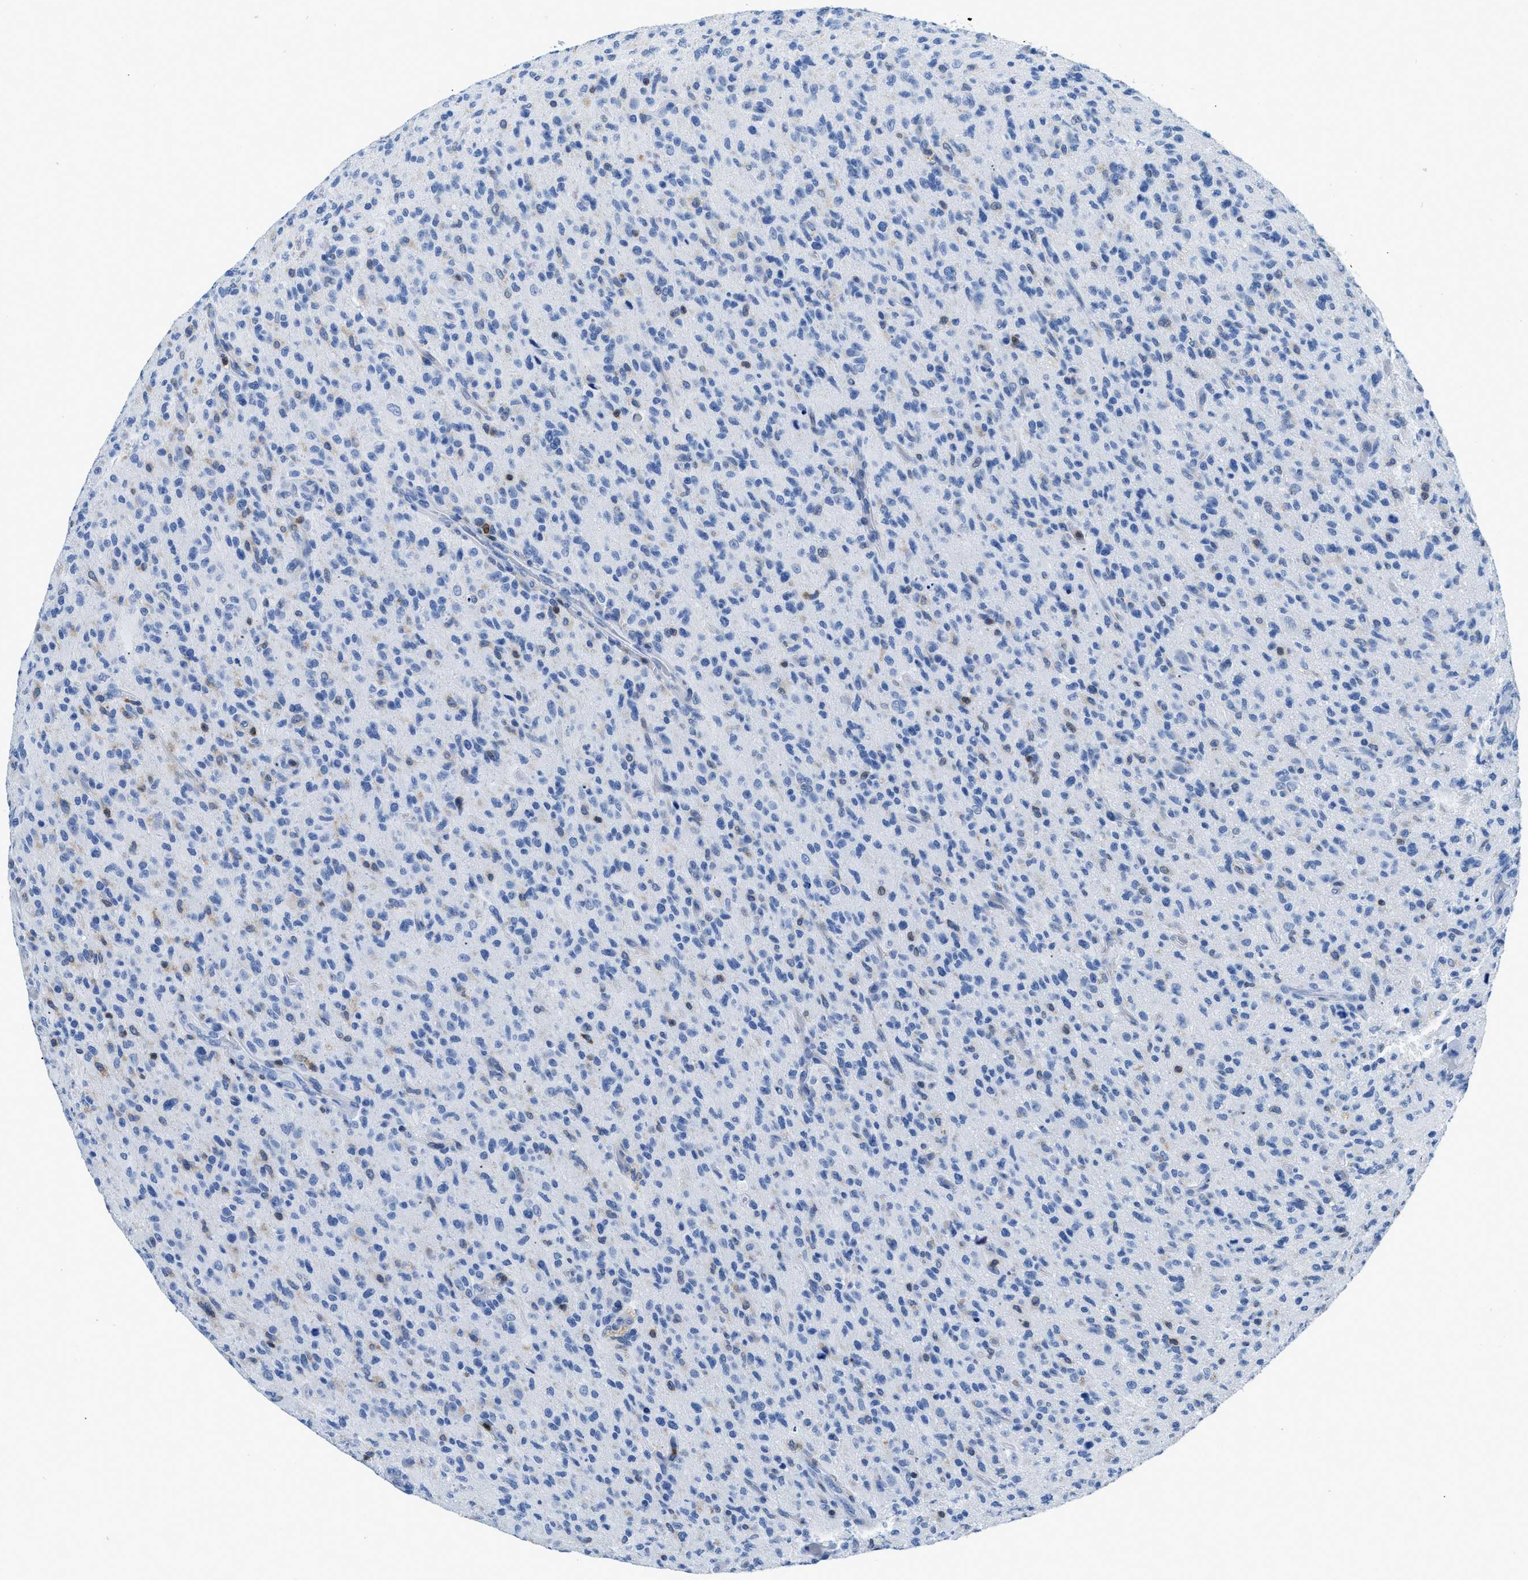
{"staining": {"intensity": "negative", "quantity": "none", "location": "none"}, "tissue": "glioma", "cell_type": "Tumor cells", "image_type": "cancer", "snomed": [{"axis": "morphology", "description": "Glioma, malignant, High grade"}, {"axis": "topography", "description": "Brain"}], "caption": "Tumor cells are negative for brown protein staining in malignant high-grade glioma.", "gene": "NFATC2", "patient": {"sex": "male", "age": 71}}